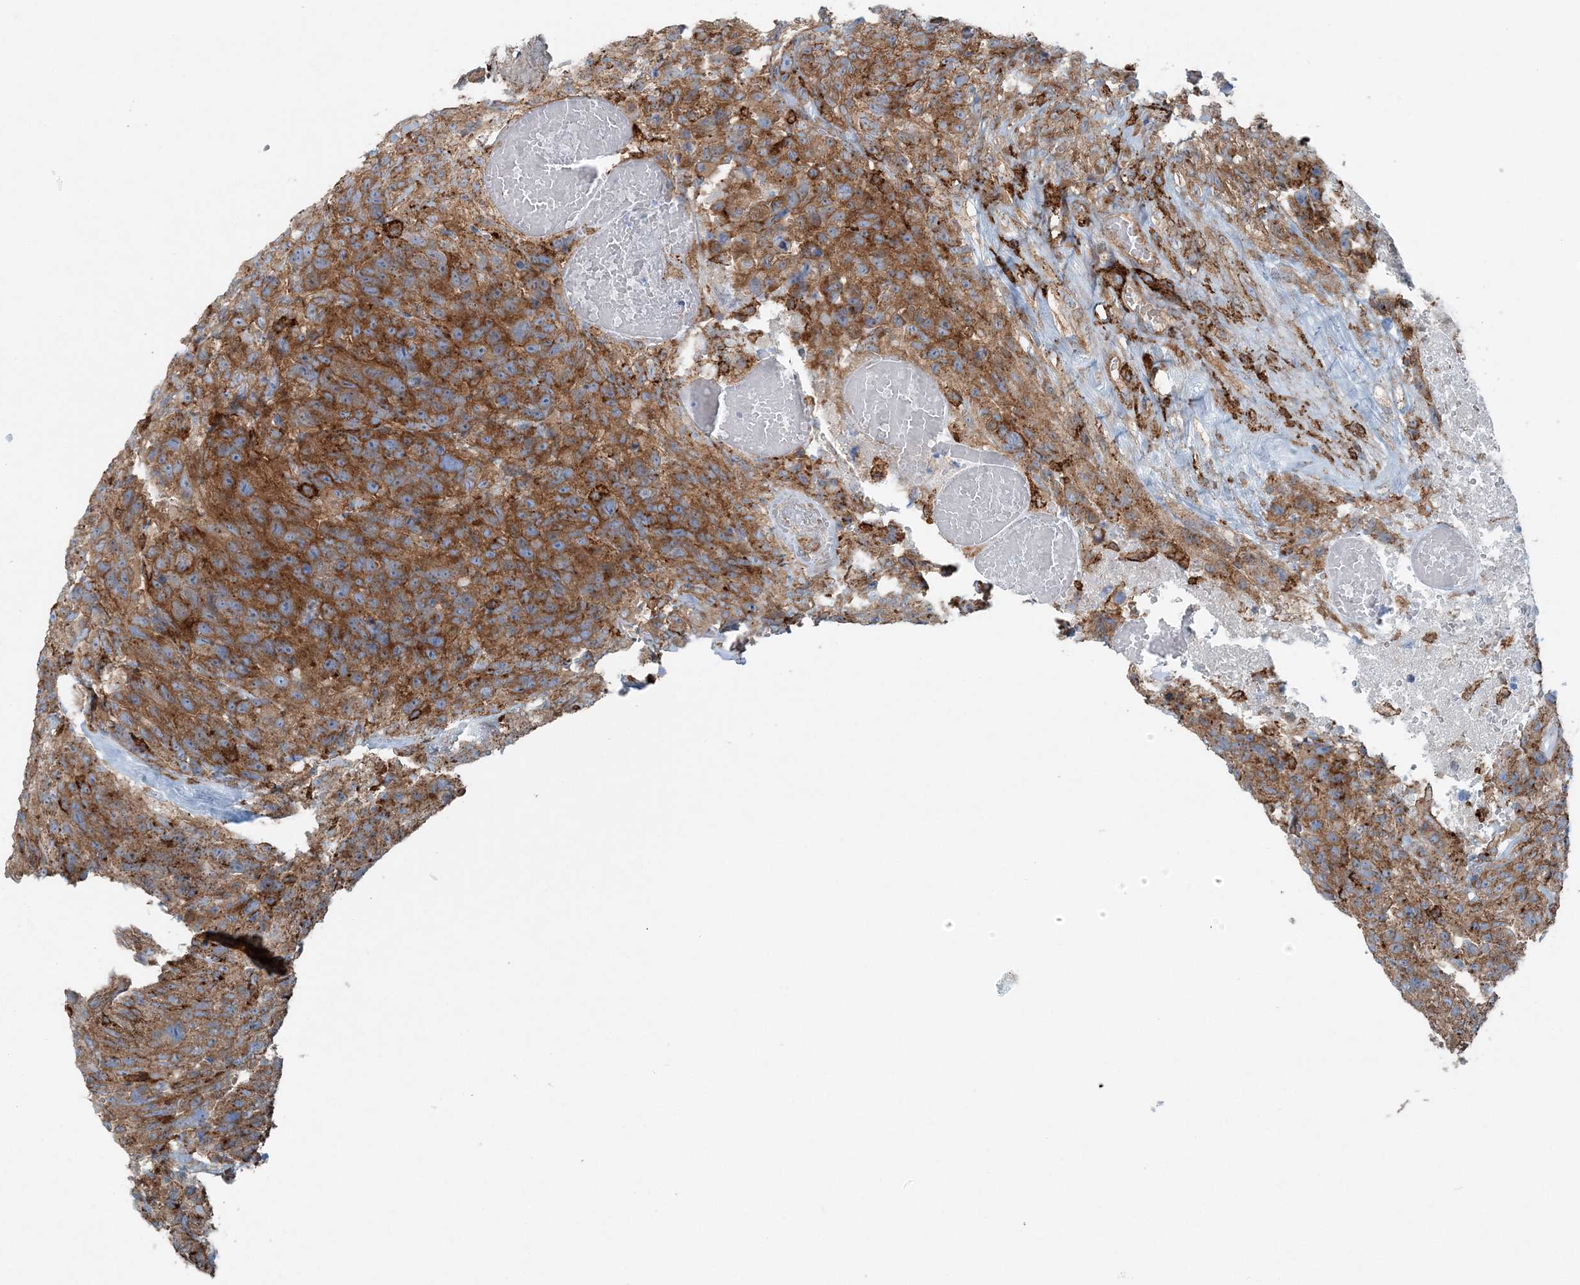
{"staining": {"intensity": "moderate", "quantity": ">75%", "location": "cytoplasmic/membranous"}, "tissue": "glioma", "cell_type": "Tumor cells", "image_type": "cancer", "snomed": [{"axis": "morphology", "description": "Glioma, malignant, High grade"}, {"axis": "topography", "description": "Brain"}], "caption": "IHC photomicrograph of glioma stained for a protein (brown), which demonstrates medium levels of moderate cytoplasmic/membranous staining in approximately >75% of tumor cells.", "gene": "SNX2", "patient": {"sex": "male", "age": 69}}